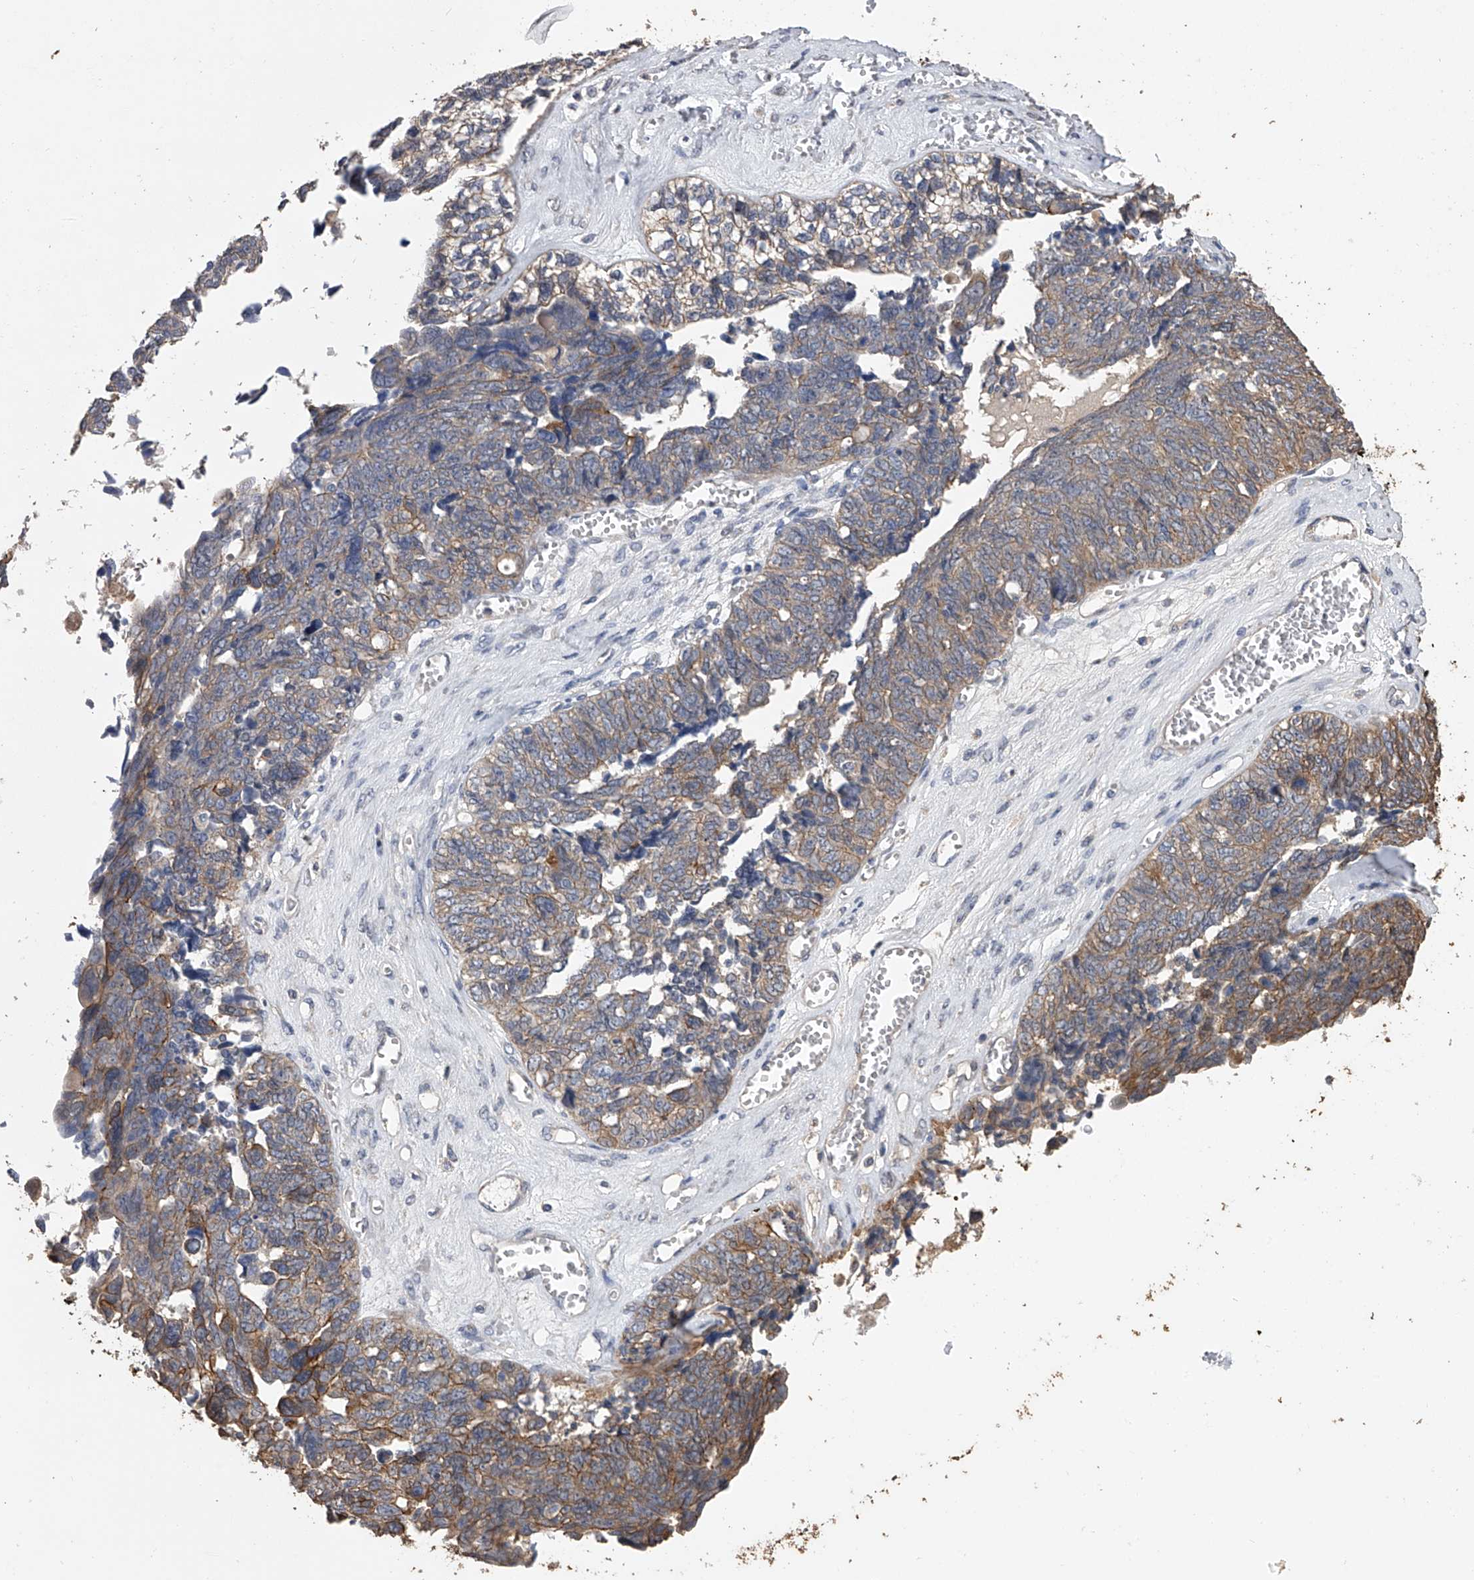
{"staining": {"intensity": "moderate", "quantity": "25%-75%", "location": "cytoplasmic/membranous"}, "tissue": "ovarian cancer", "cell_type": "Tumor cells", "image_type": "cancer", "snomed": [{"axis": "morphology", "description": "Cystadenocarcinoma, serous, NOS"}, {"axis": "topography", "description": "Ovary"}], "caption": "A high-resolution micrograph shows immunohistochemistry (IHC) staining of ovarian serous cystadenocarcinoma, which demonstrates moderate cytoplasmic/membranous positivity in approximately 25%-75% of tumor cells.", "gene": "ZNF343", "patient": {"sex": "female", "age": 79}}